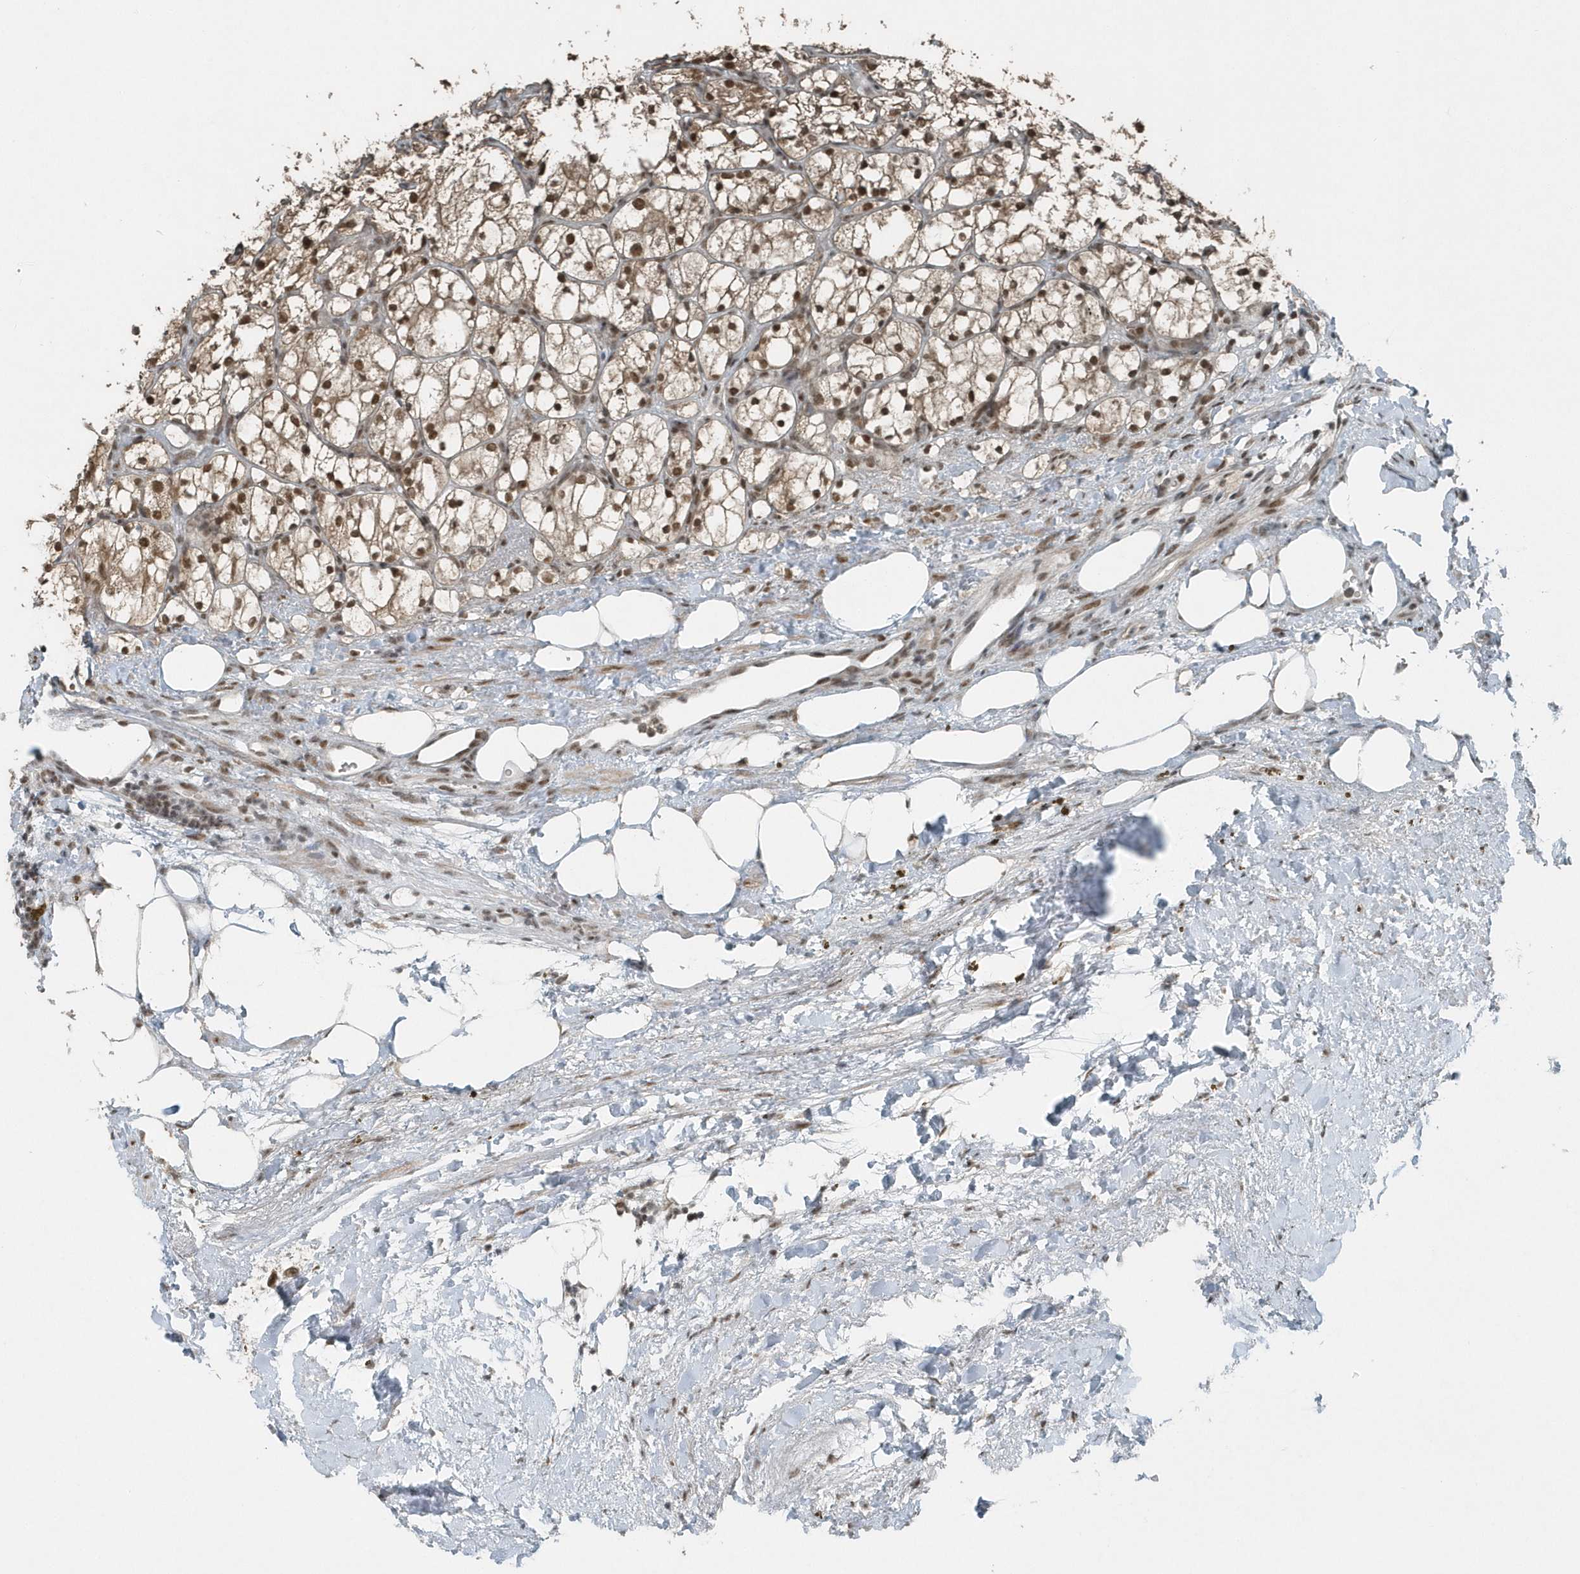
{"staining": {"intensity": "moderate", "quantity": ">75%", "location": "cytoplasmic/membranous,nuclear"}, "tissue": "renal cancer", "cell_type": "Tumor cells", "image_type": "cancer", "snomed": [{"axis": "morphology", "description": "Adenocarcinoma, NOS"}, {"axis": "topography", "description": "Kidney"}], "caption": "Protein staining reveals moderate cytoplasmic/membranous and nuclear expression in about >75% of tumor cells in renal cancer.", "gene": "YTHDC1", "patient": {"sex": "female", "age": 69}}